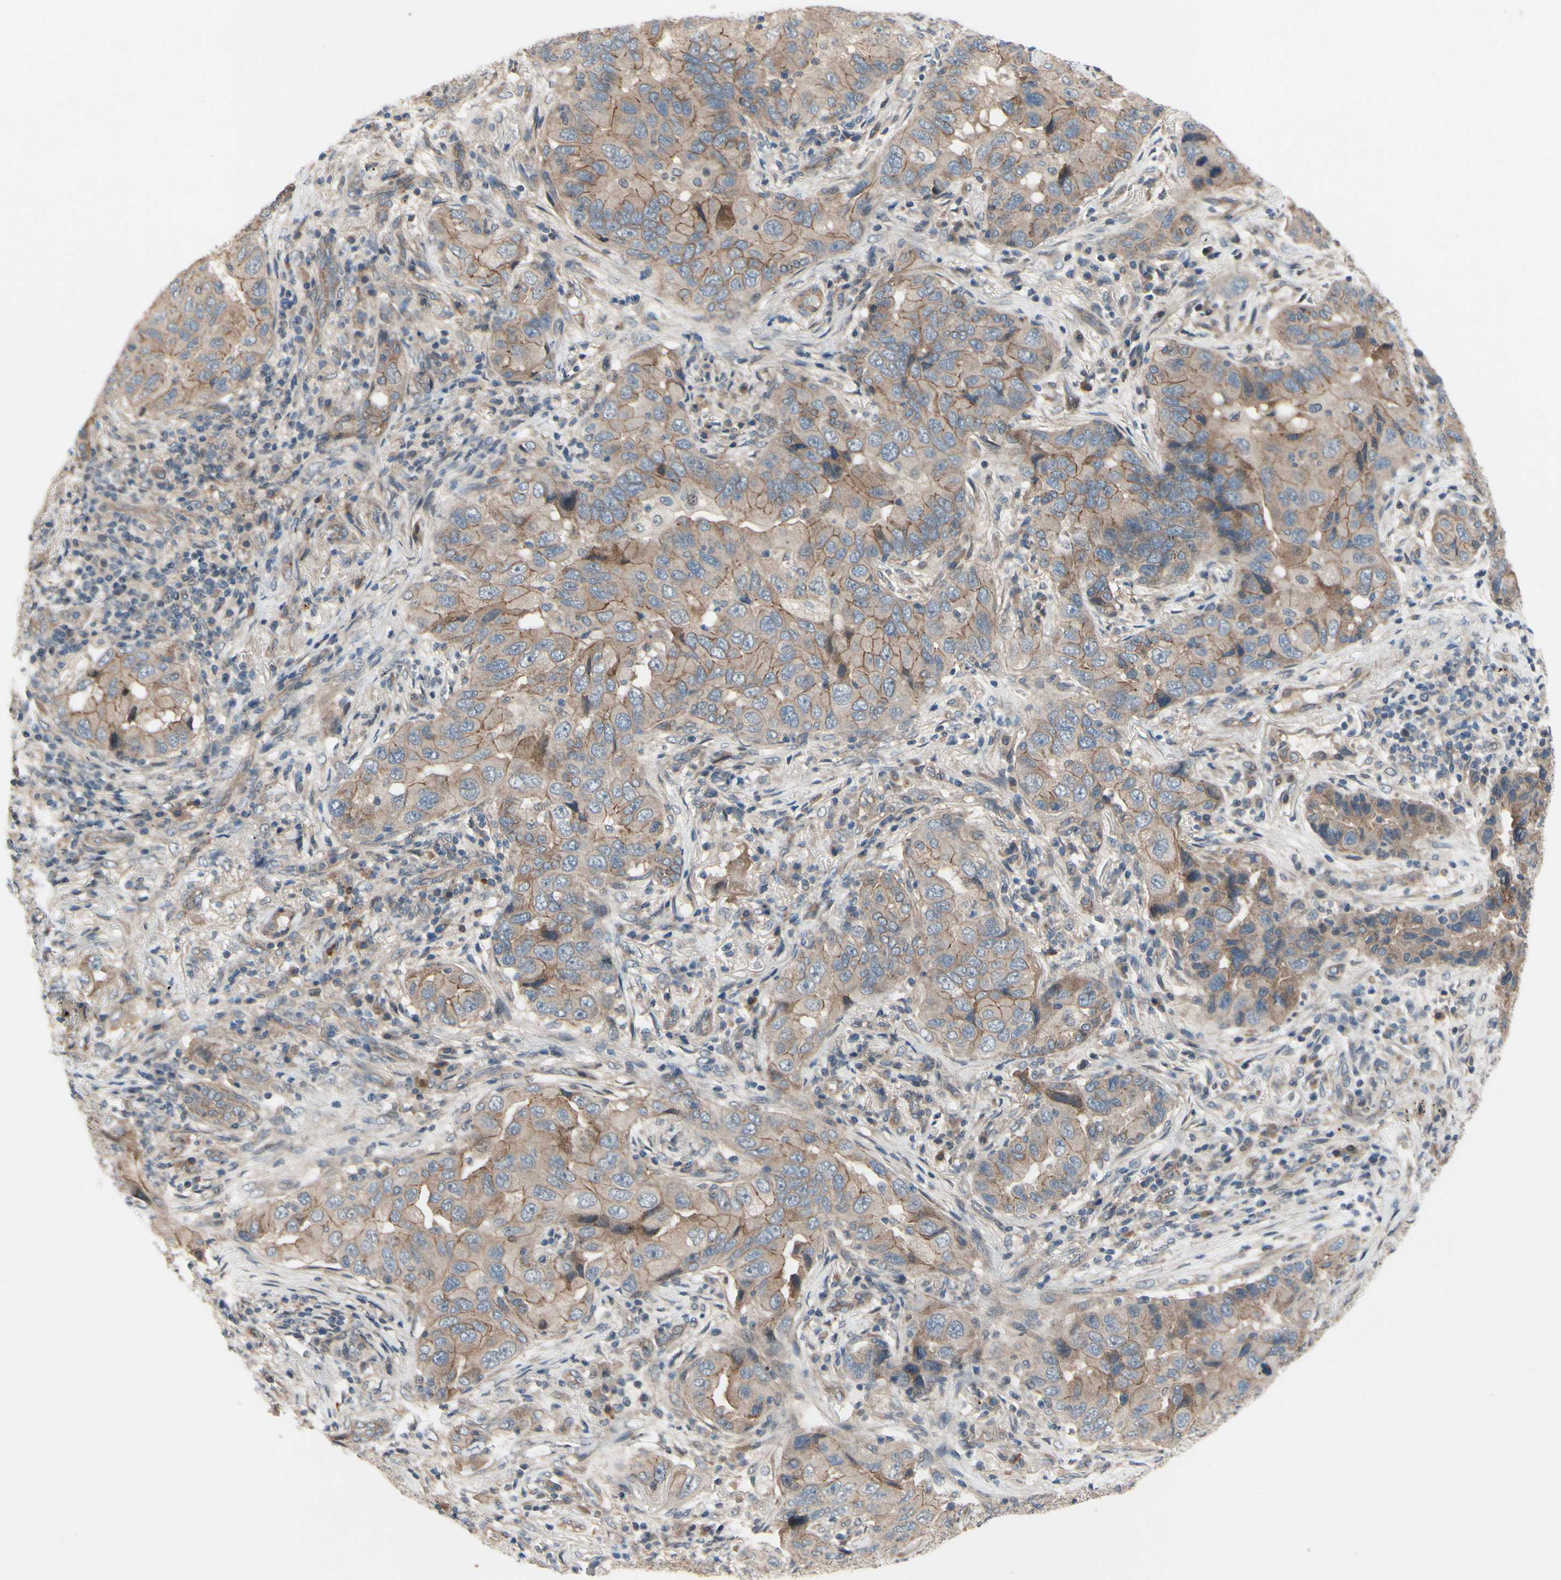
{"staining": {"intensity": "weak", "quantity": ">75%", "location": "cytoplasmic/membranous"}, "tissue": "lung cancer", "cell_type": "Tumor cells", "image_type": "cancer", "snomed": [{"axis": "morphology", "description": "Adenocarcinoma, NOS"}, {"axis": "topography", "description": "Lung"}], "caption": "Immunohistochemical staining of human adenocarcinoma (lung) shows weak cytoplasmic/membranous protein staining in about >75% of tumor cells. (DAB = brown stain, brightfield microscopy at high magnification).", "gene": "ICAM5", "patient": {"sex": "female", "age": 65}}